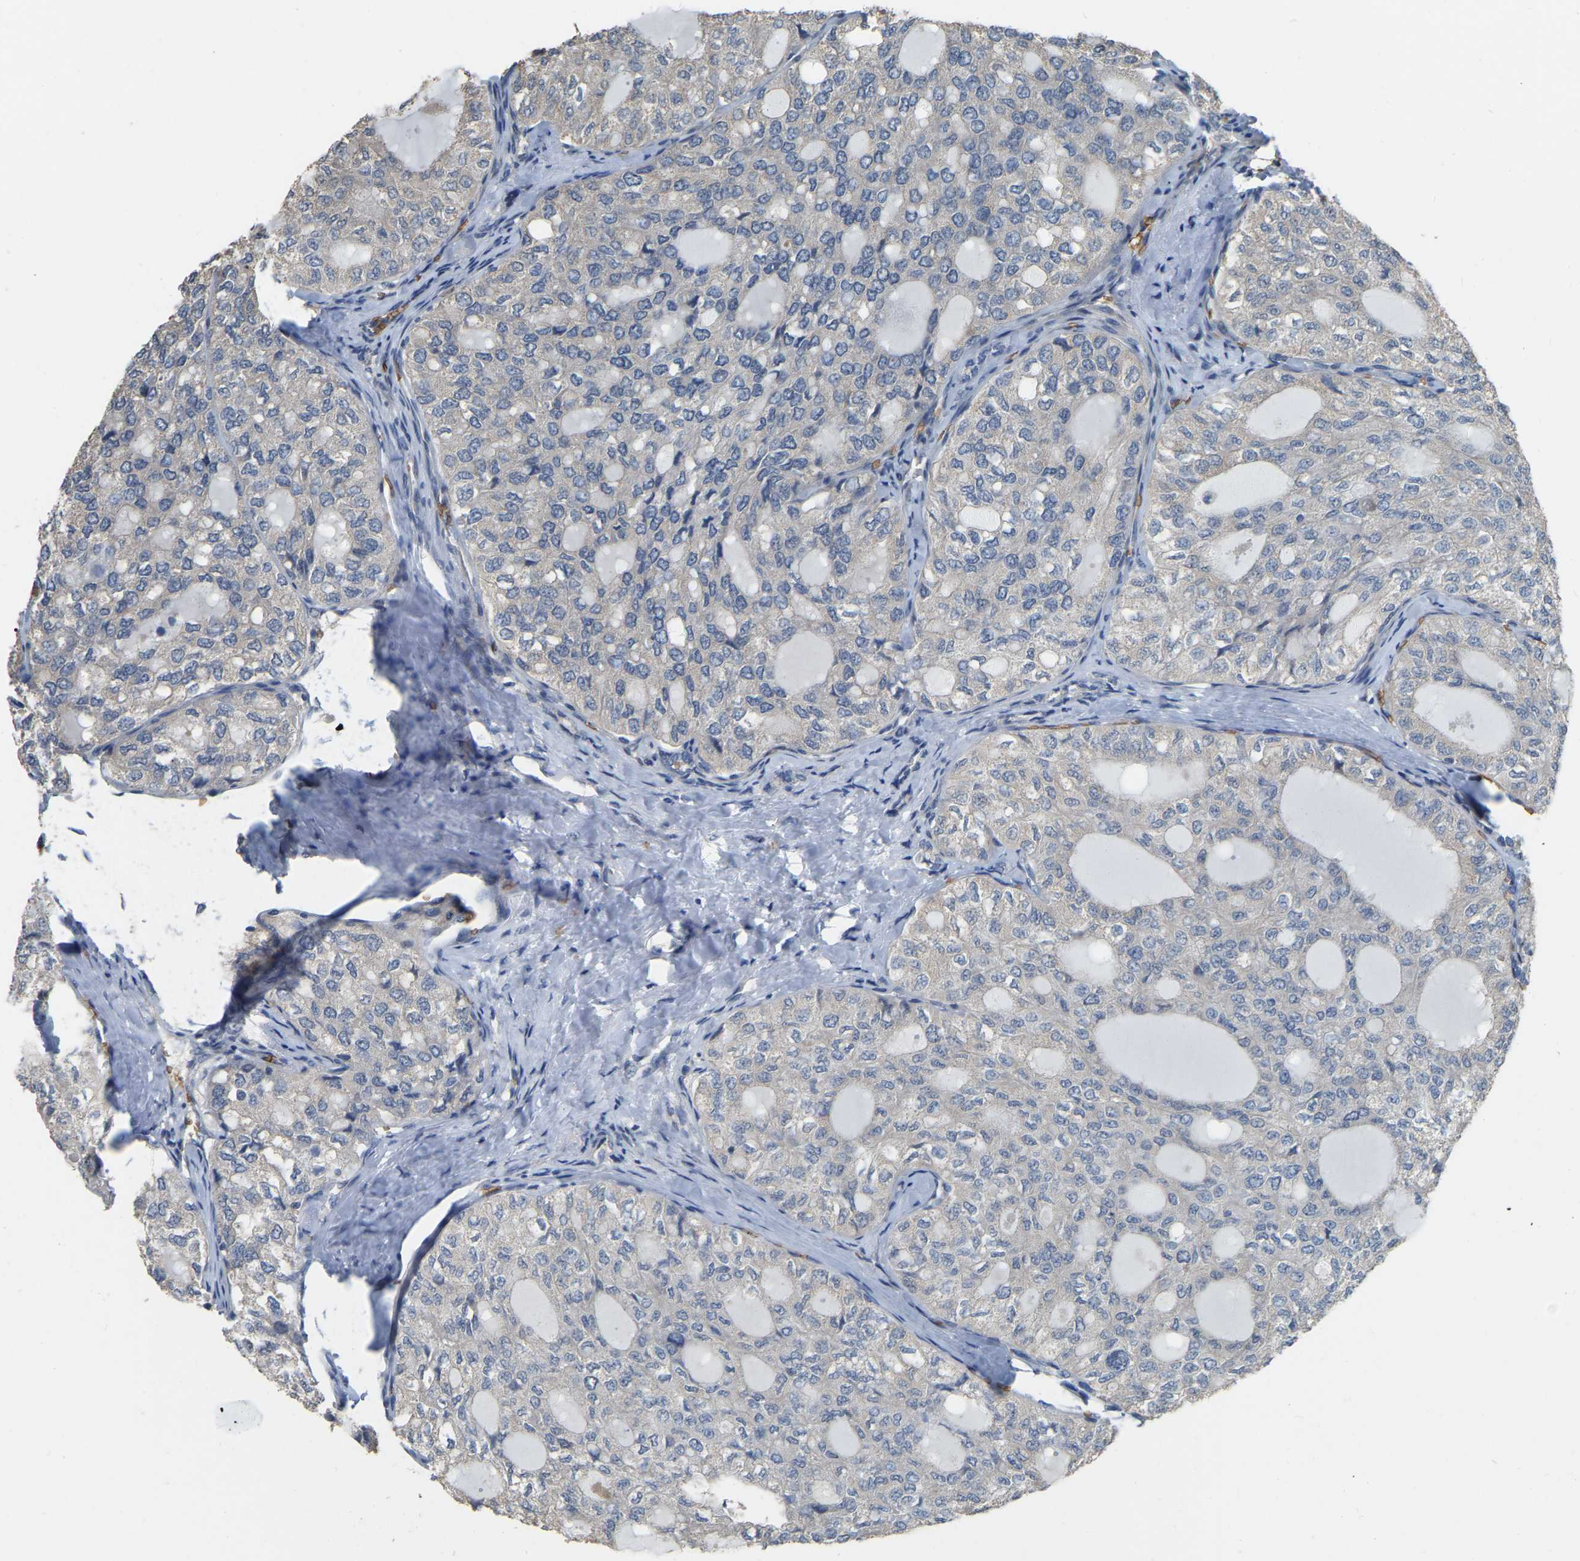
{"staining": {"intensity": "negative", "quantity": "none", "location": "none"}, "tissue": "thyroid cancer", "cell_type": "Tumor cells", "image_type": "cancer", "snomed": [{"axis": "morphology", "description": "Follicular adenoma carcinoma, NOS"}, {"axis": "topography", "description": "Thyroid gland"}], "caption": "The photomicrograph exhibits no staining of tumor cells in thyroid cancer.", "gene": "CFAP298", "patient": {"sex": "male", "age": 75}}